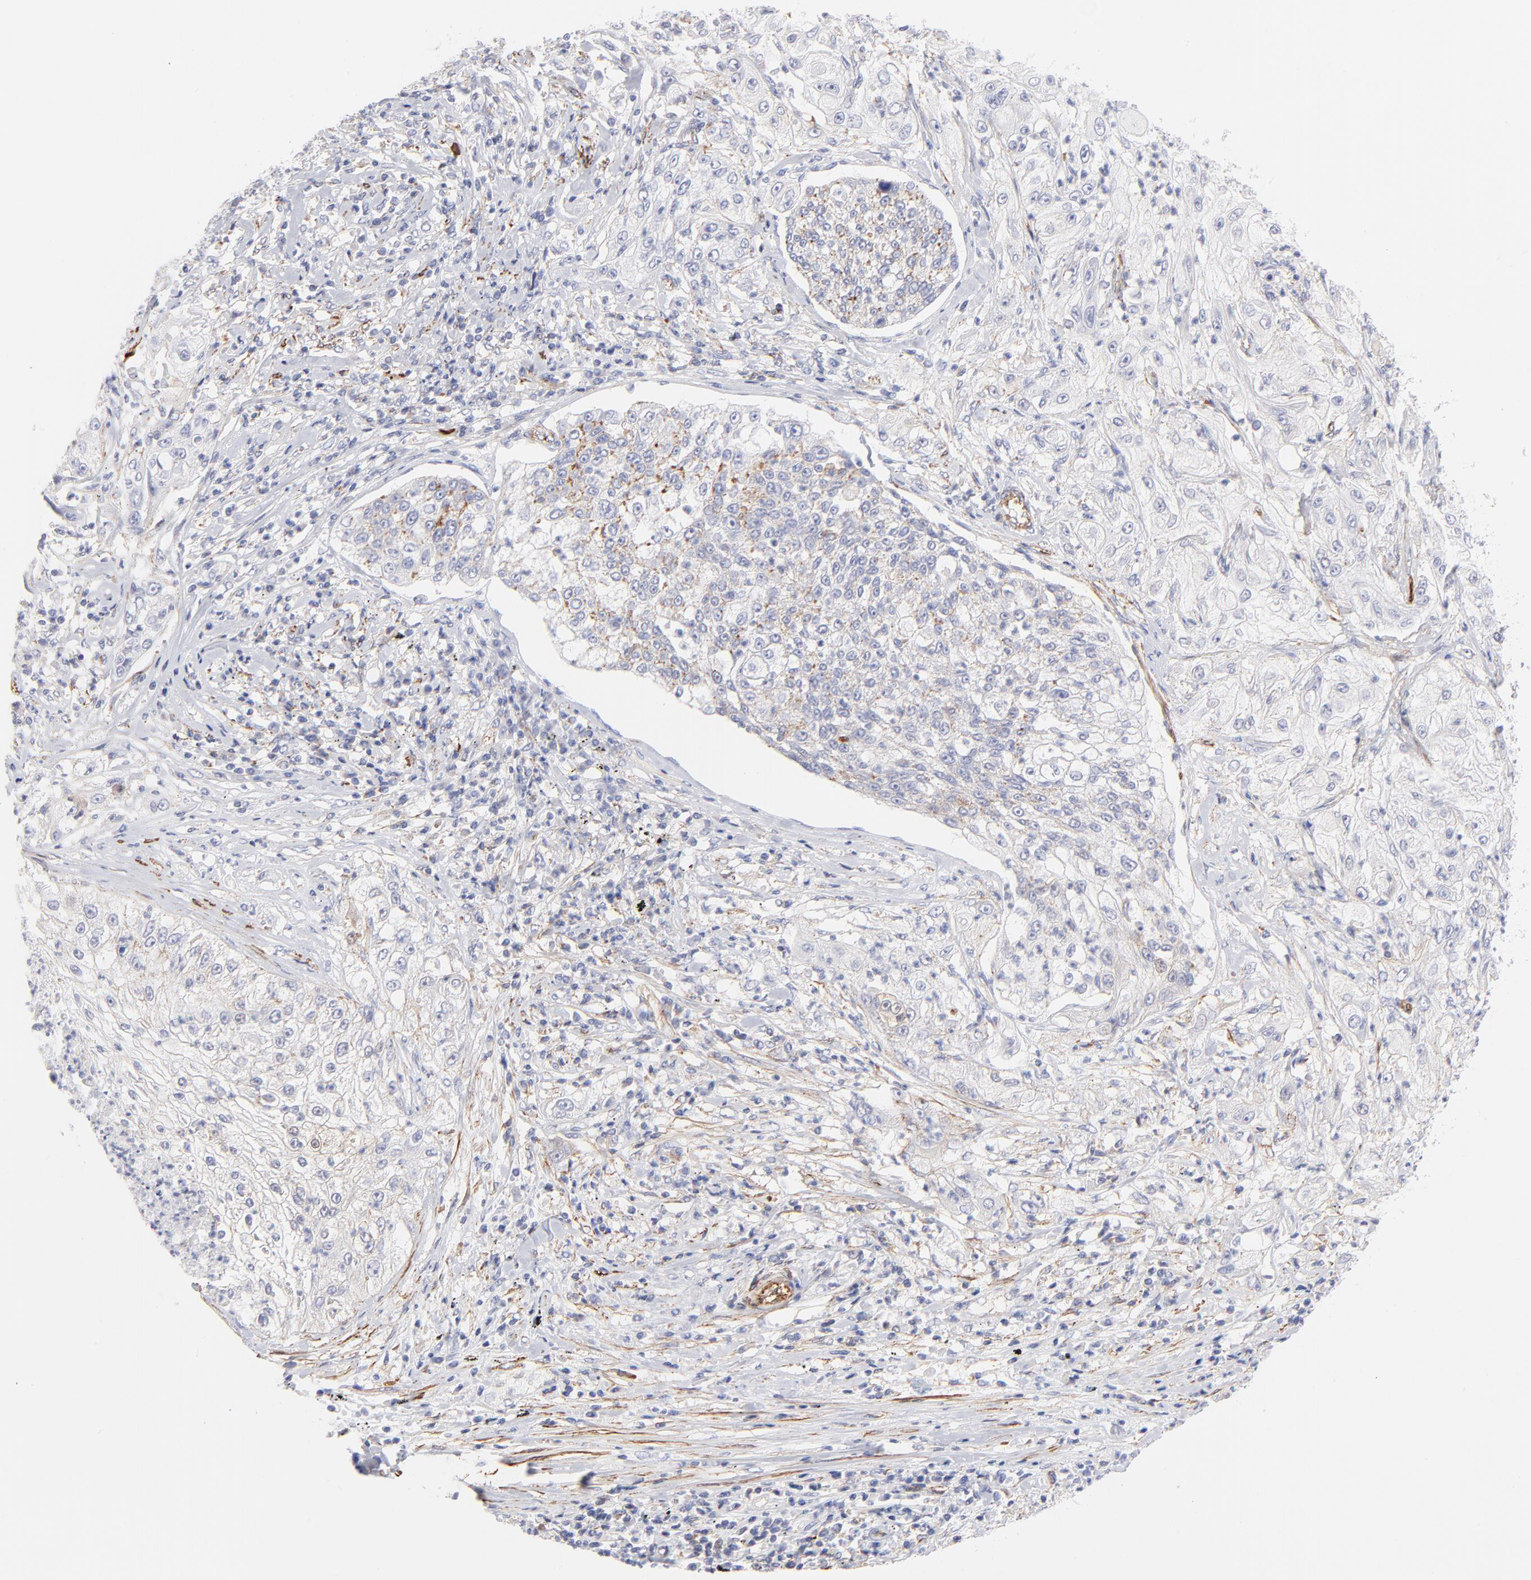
{"staining": {"intensity": "weak", "quantity": "<25%", "location": "cytoplasmic/membranous"}, "tissue": "lung cancer", "cell_type": "Tumor cells", "image_type": "cancer", "snomed": [{"axis": "morphology", "description": "Inflammation, NOS"}, {"axis": "morphology", "description": "Squamous cell carcinoma, NOS"}, {"axis": "topography", "description": "Lymph node"}, {"axis": "topography", "description": "Soft tissue"}, {"axis": "topography", "description": "Lung"}], "caption": "IHC image of neoplastic tissue: human squamous cell carcinoma (lung) stained with DAB (3,3'-diaminobenzidine) displays no significant protein positivity in tumor cells.", "gene": "ACTA2", "patient": {"sex": "male", "age": 66}}